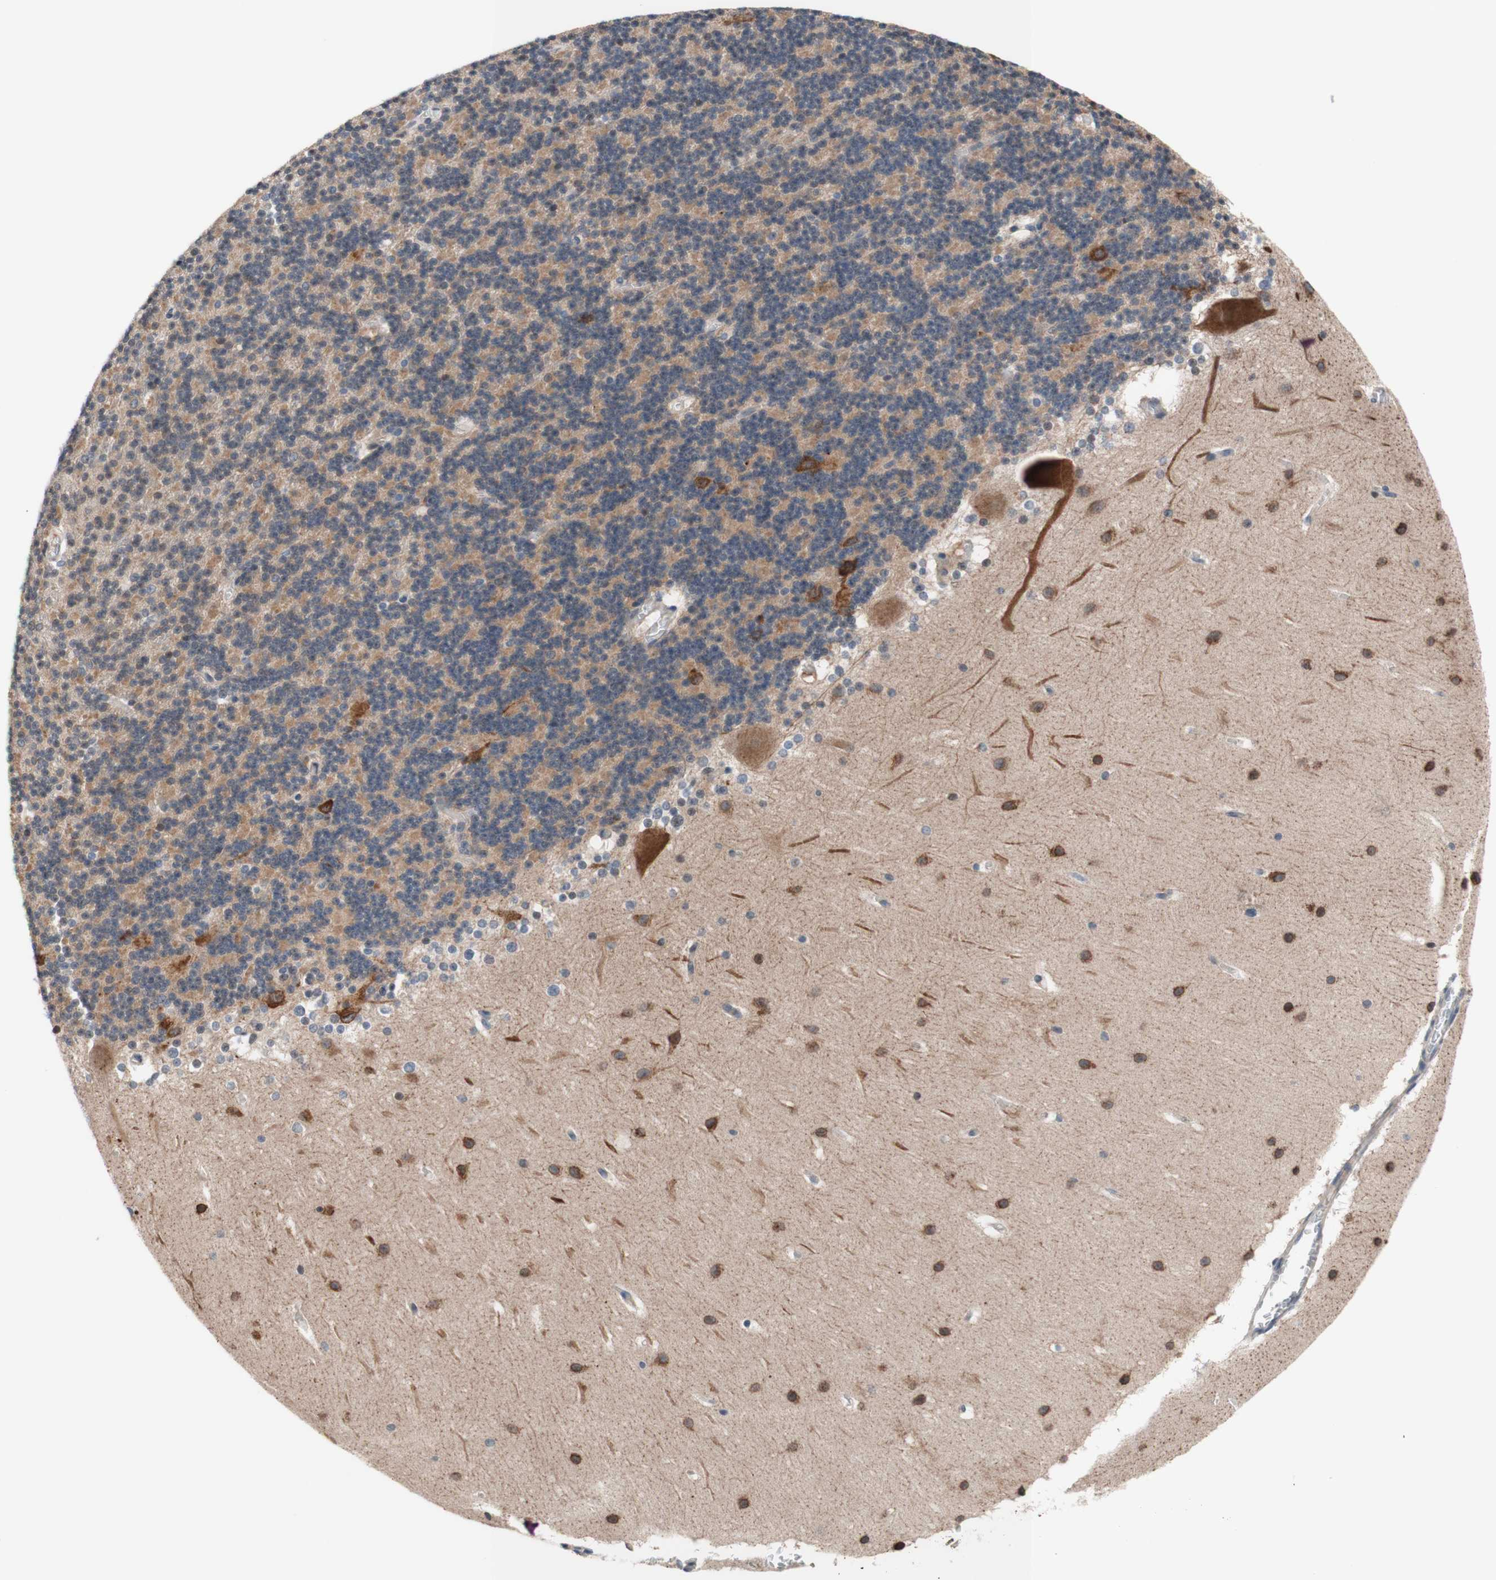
{"staining": {"intensity": "weak", "quantity": "25%-75%", "location": "cytoplasmic/membranous"}, "tissue": "cerebellum", "cell_type": "Cells in granular layer", "image_type": "normal", "snomed": [{"axis": "morphology", "description": "Normal tissue, NOS"}, {"axis": "topography", "description": "Cerebellum"}], "caption": "Cerebellum was stained to show a protein in brown. There is low levels of weak cytoplasmic/membranous positivity in approximately 25%-75% of cells in granular layer. The protein of interest is stained brown, and the nuclei are stained in blue (DAB IHC with brightfield microscopy, high magnification).", "gene": "CD55", "patient": {"sex": "female", "age": 19}}